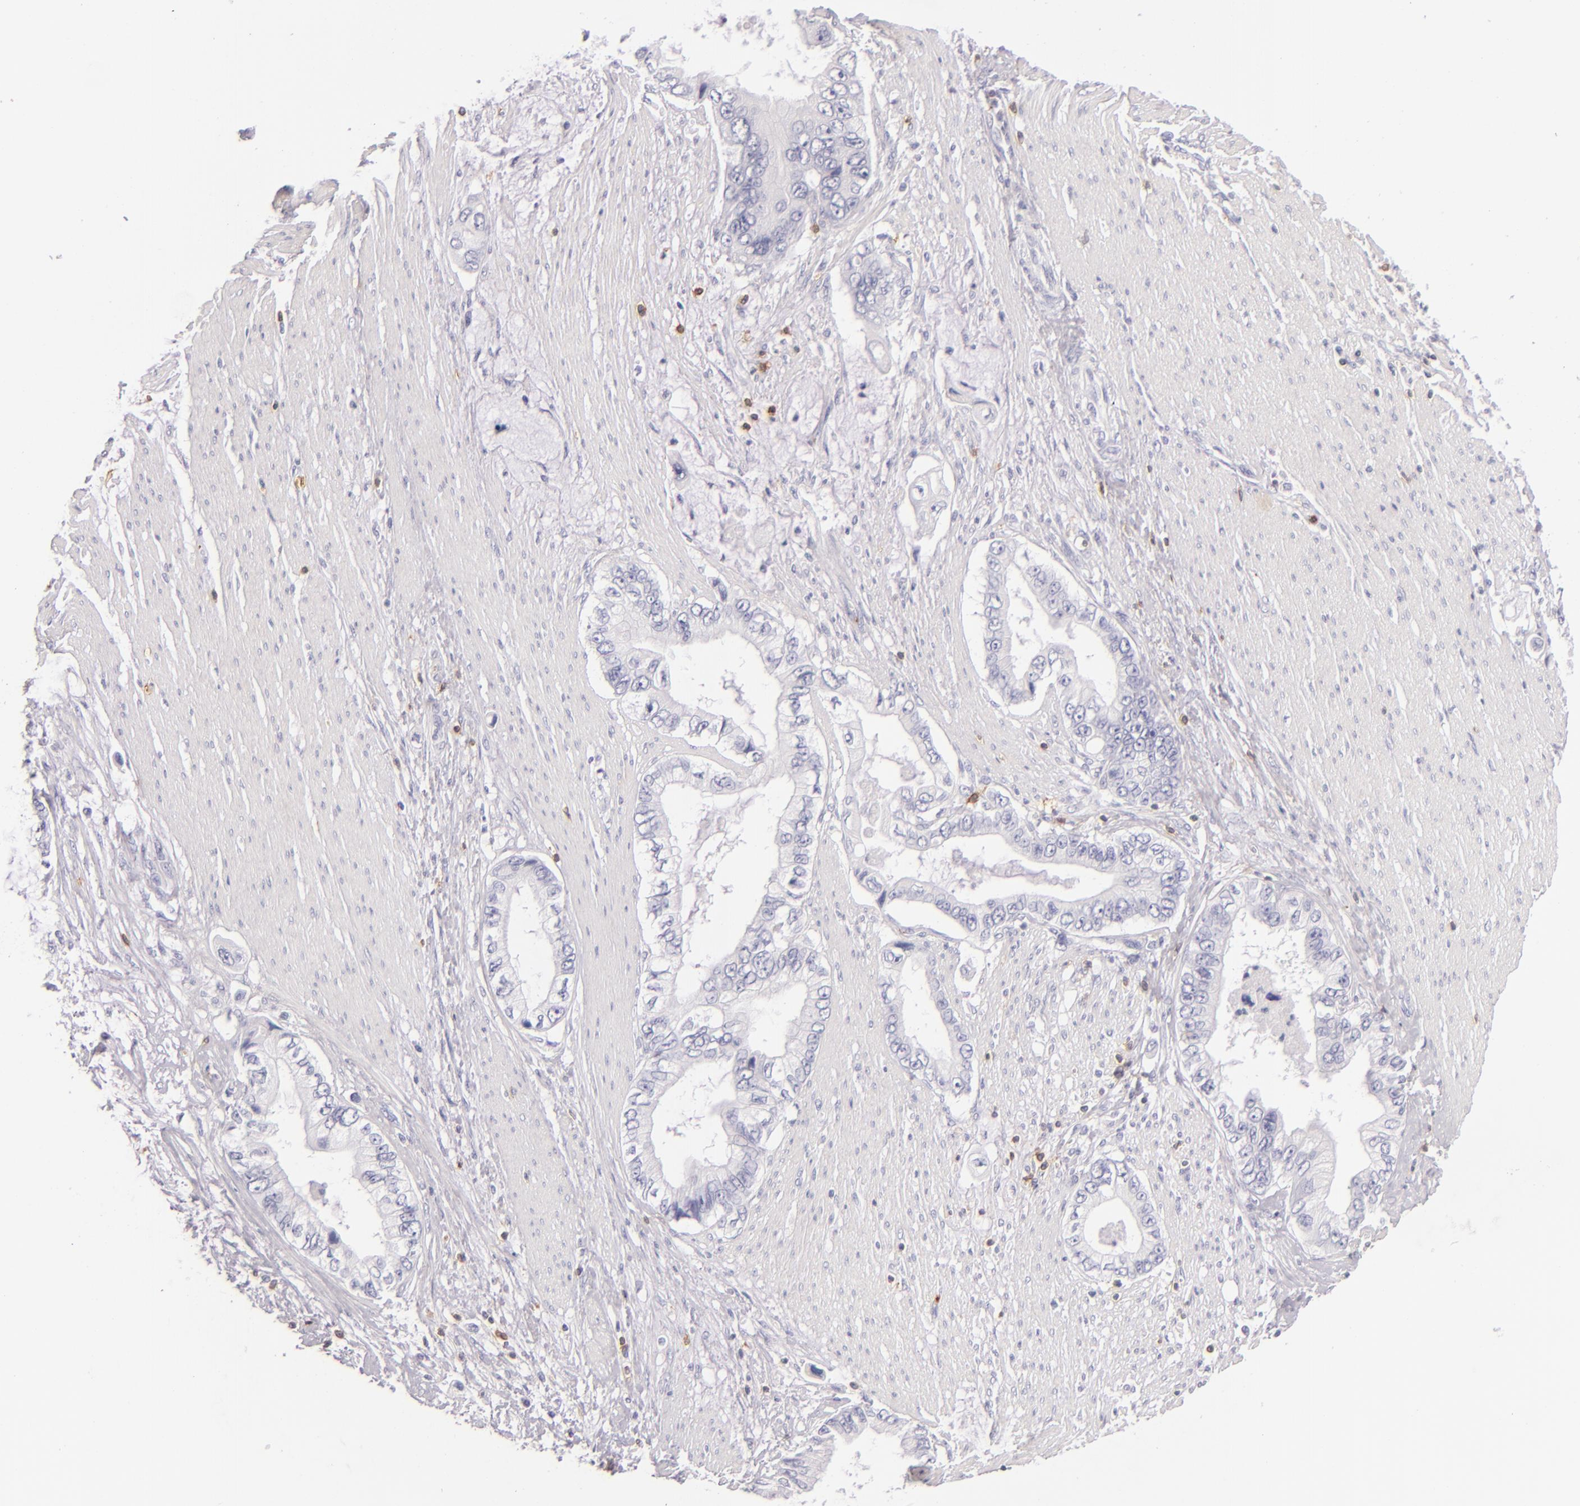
{"staining": {"intensity": "negative", "quantity": "none", "location": "none"}, "tissue": "pancreatic cancer", "cell_type": "Tumor cells", "image_type": "cancer", "snomed": [{"axis": "morphology", "description": "Adenocarcinoma, NOS"}, {"axis": "topography", "description": "Pancreas"}, {"axis": "topography", "description": "Stomach, upper"}], "caption": "Tumor cells are negative for brown protein staining in pancreatic cancer (adenocarcinoma). Nuclei are stained in blue.", "gene": "LAT", "patient": {"sex": "male", "age": 77}}